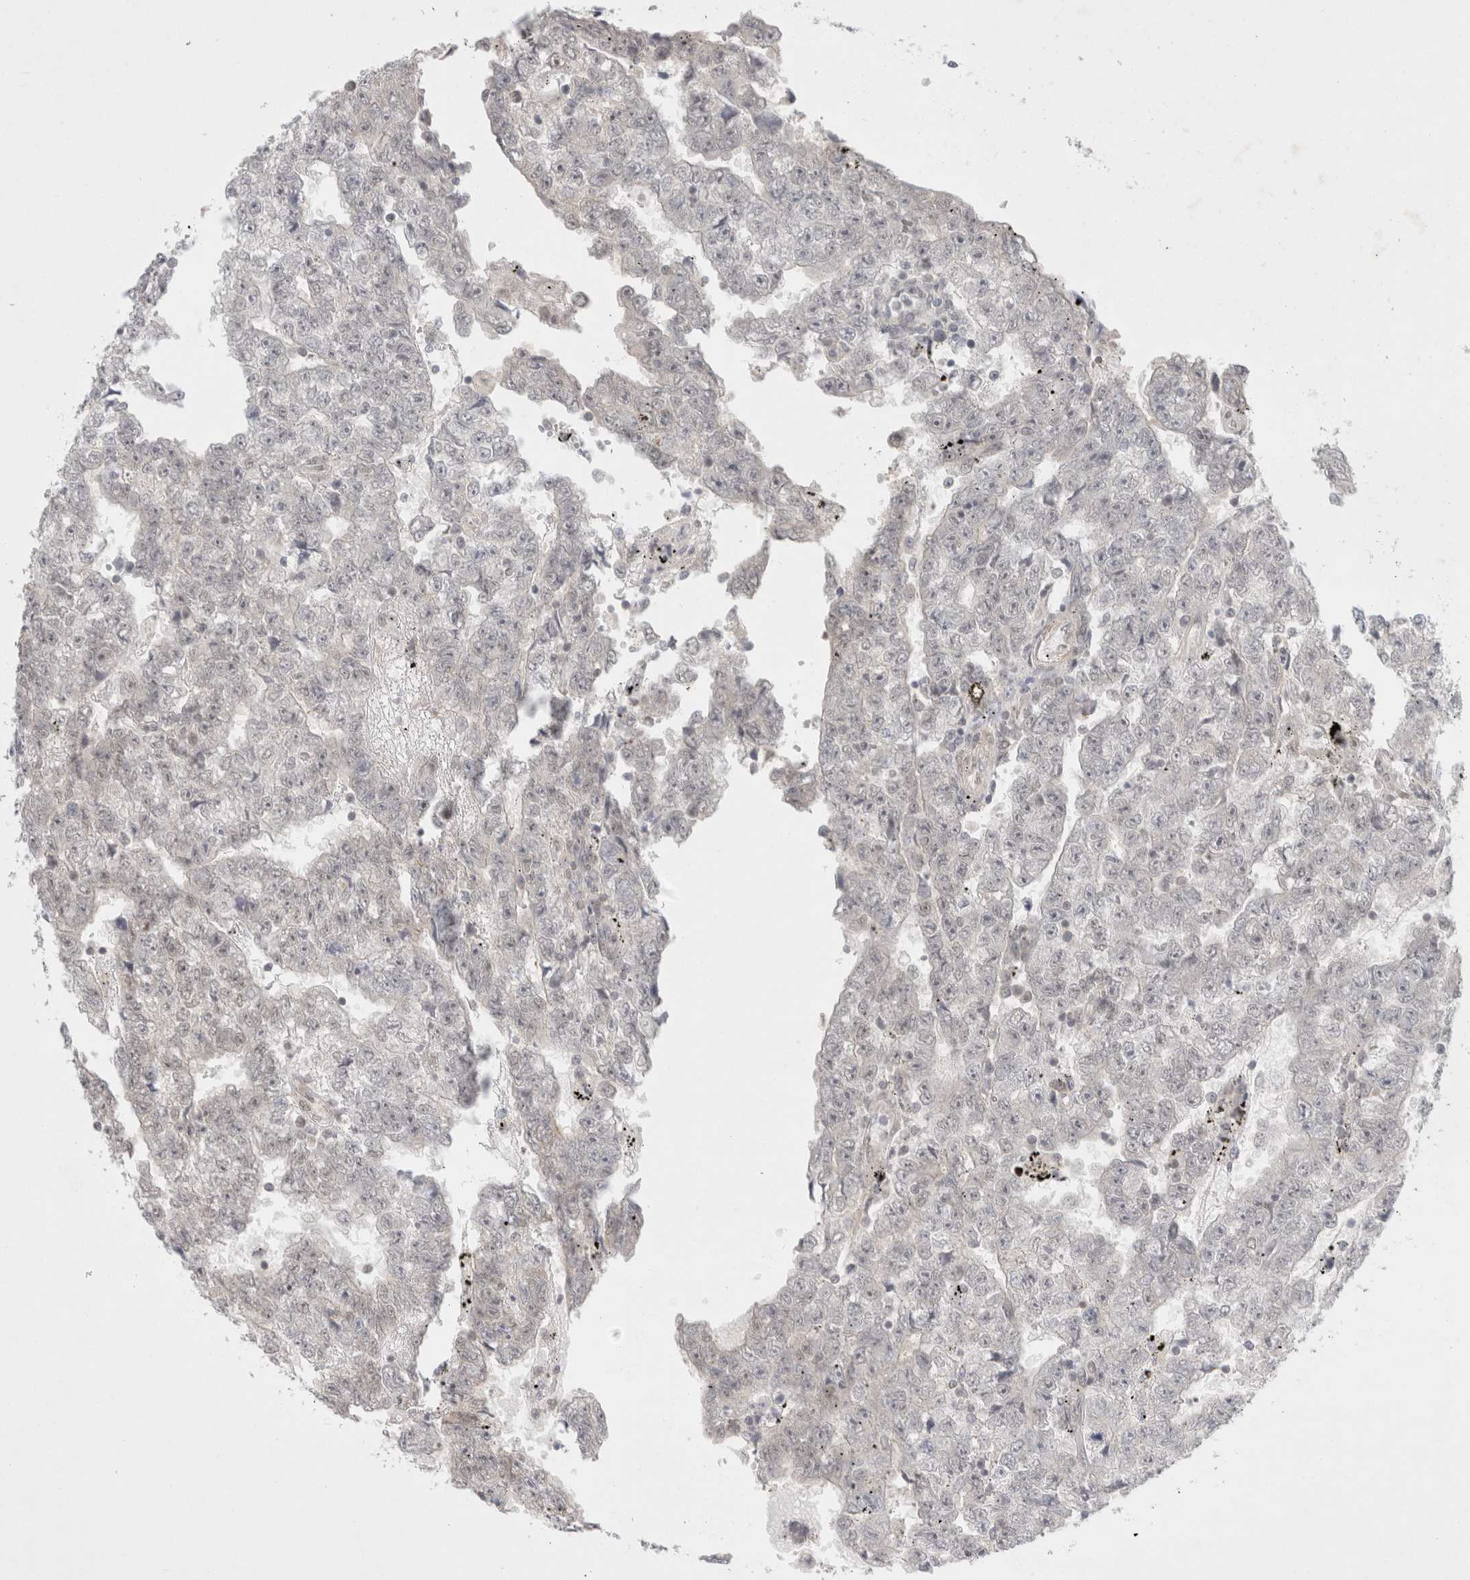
{"staining": {"intensity": "negative", "quantity": "none", "location": "none"}, "tissue": "testis cancer", "cell_type": "Tumor cells", "image_type": "cancer", "snomed": [{"axis": "morphology", "description": "Carcinoma, Embryonal, NOS"}, {"axis": "topography", "description": "Testis"}], "caption": "High power microscopy histopathology image of an immunohistochemistry (IHC) photomicrograph of testis cancer (embryonal carcinoma), revealing no significant expression in tumor cells.", "gene": "FBXO42", "patient": {"sex": "male", "age": 25}}